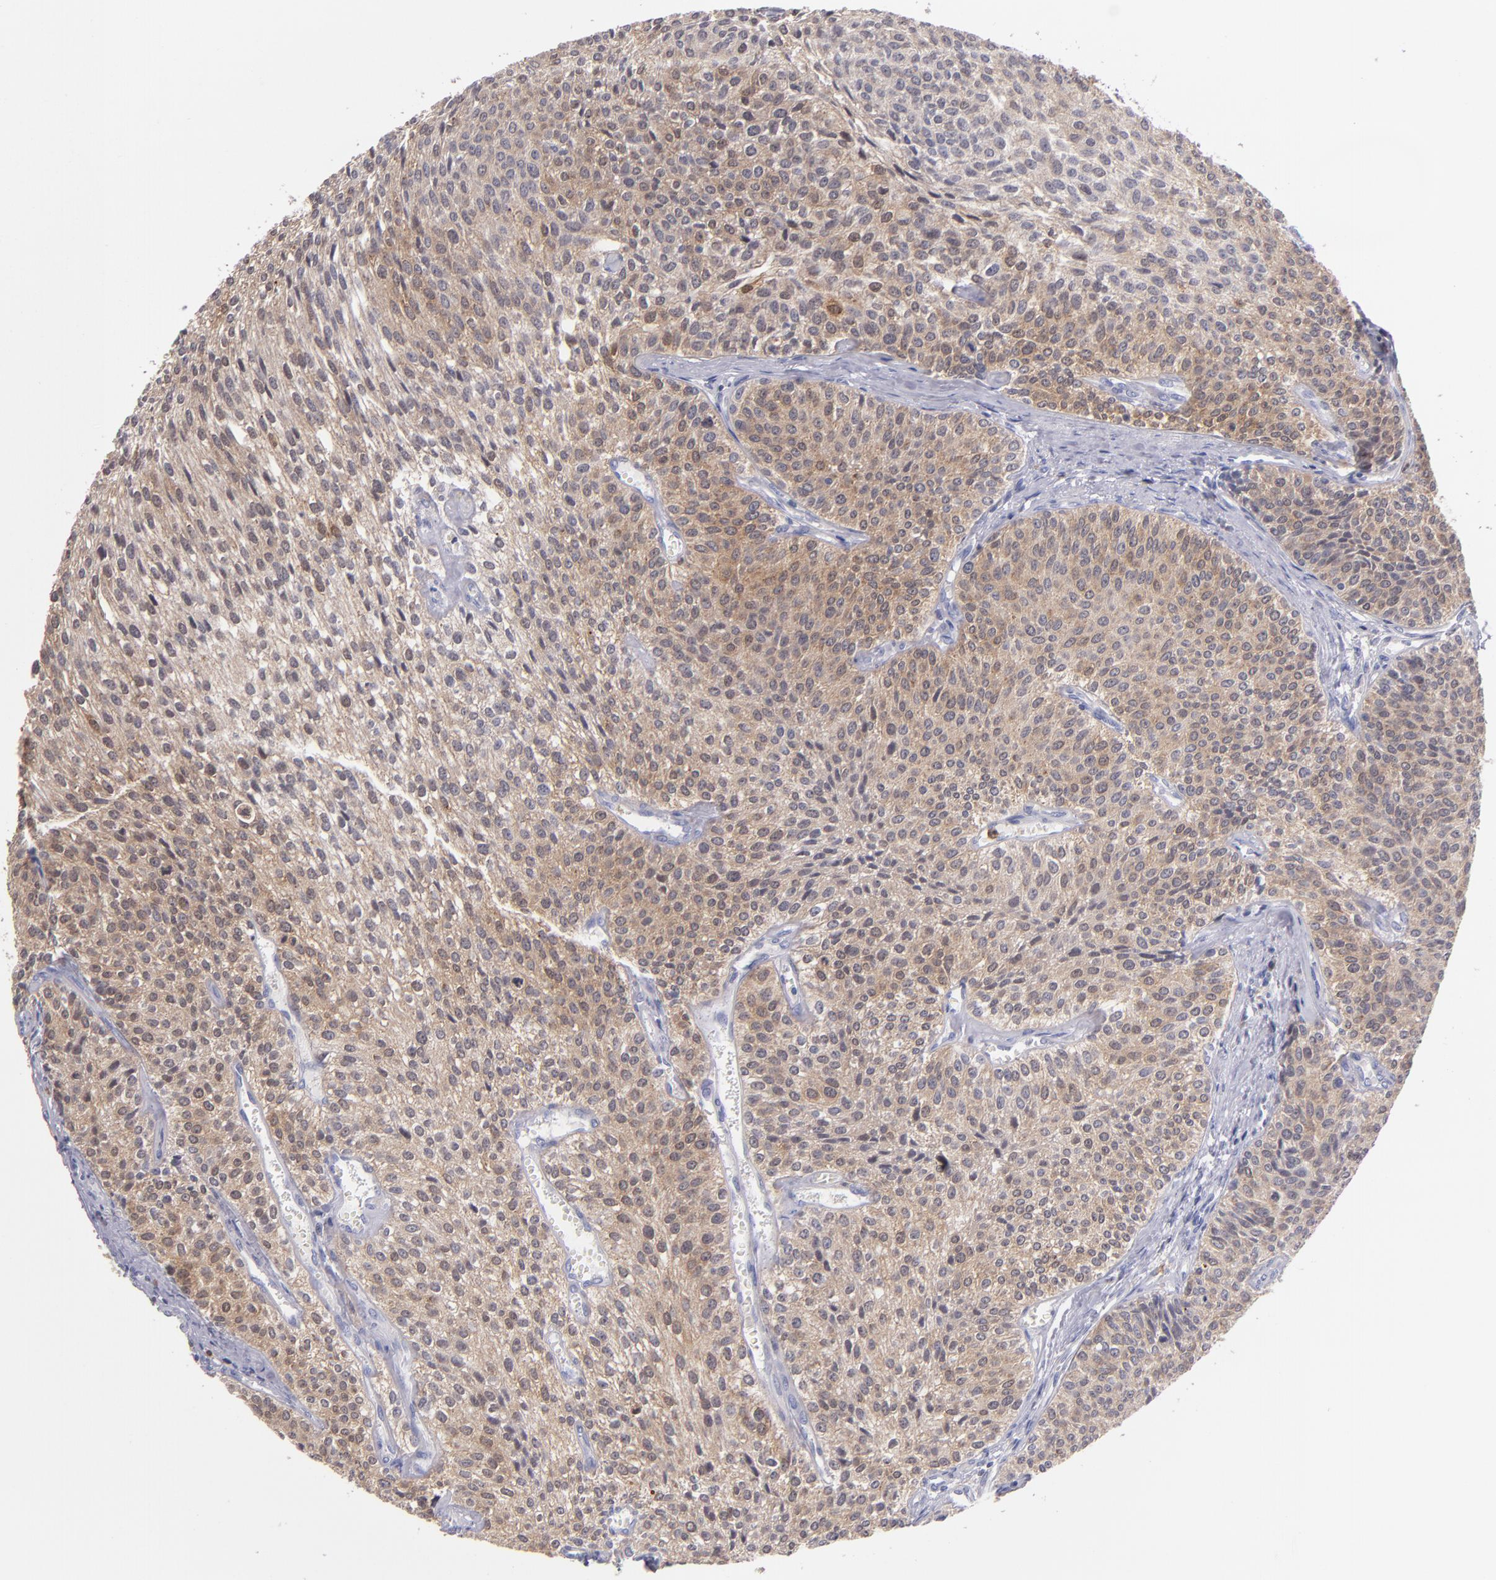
{"staining": {"intensity": "weak", "quantity": ">75%", "location": "cytoplasmic/membranous"}, "tissue": "urothelial cancer", "cell_type": "Tumor cells", "image_type": "cancer", "snomed": [{"axis": "morphology", "description": "Urothelial carcinoma, Low grade"}, {"axis": "topography", "description": "Urinary bladder"}], "caption": "Tumor cells show low levels of weak cytoplasmic/membranous positivity in approximately >75% of cells in low-grade urothelial carcinoma.", "gene": "PRKCD", "patient": {"sex": "female", "age": 73}}